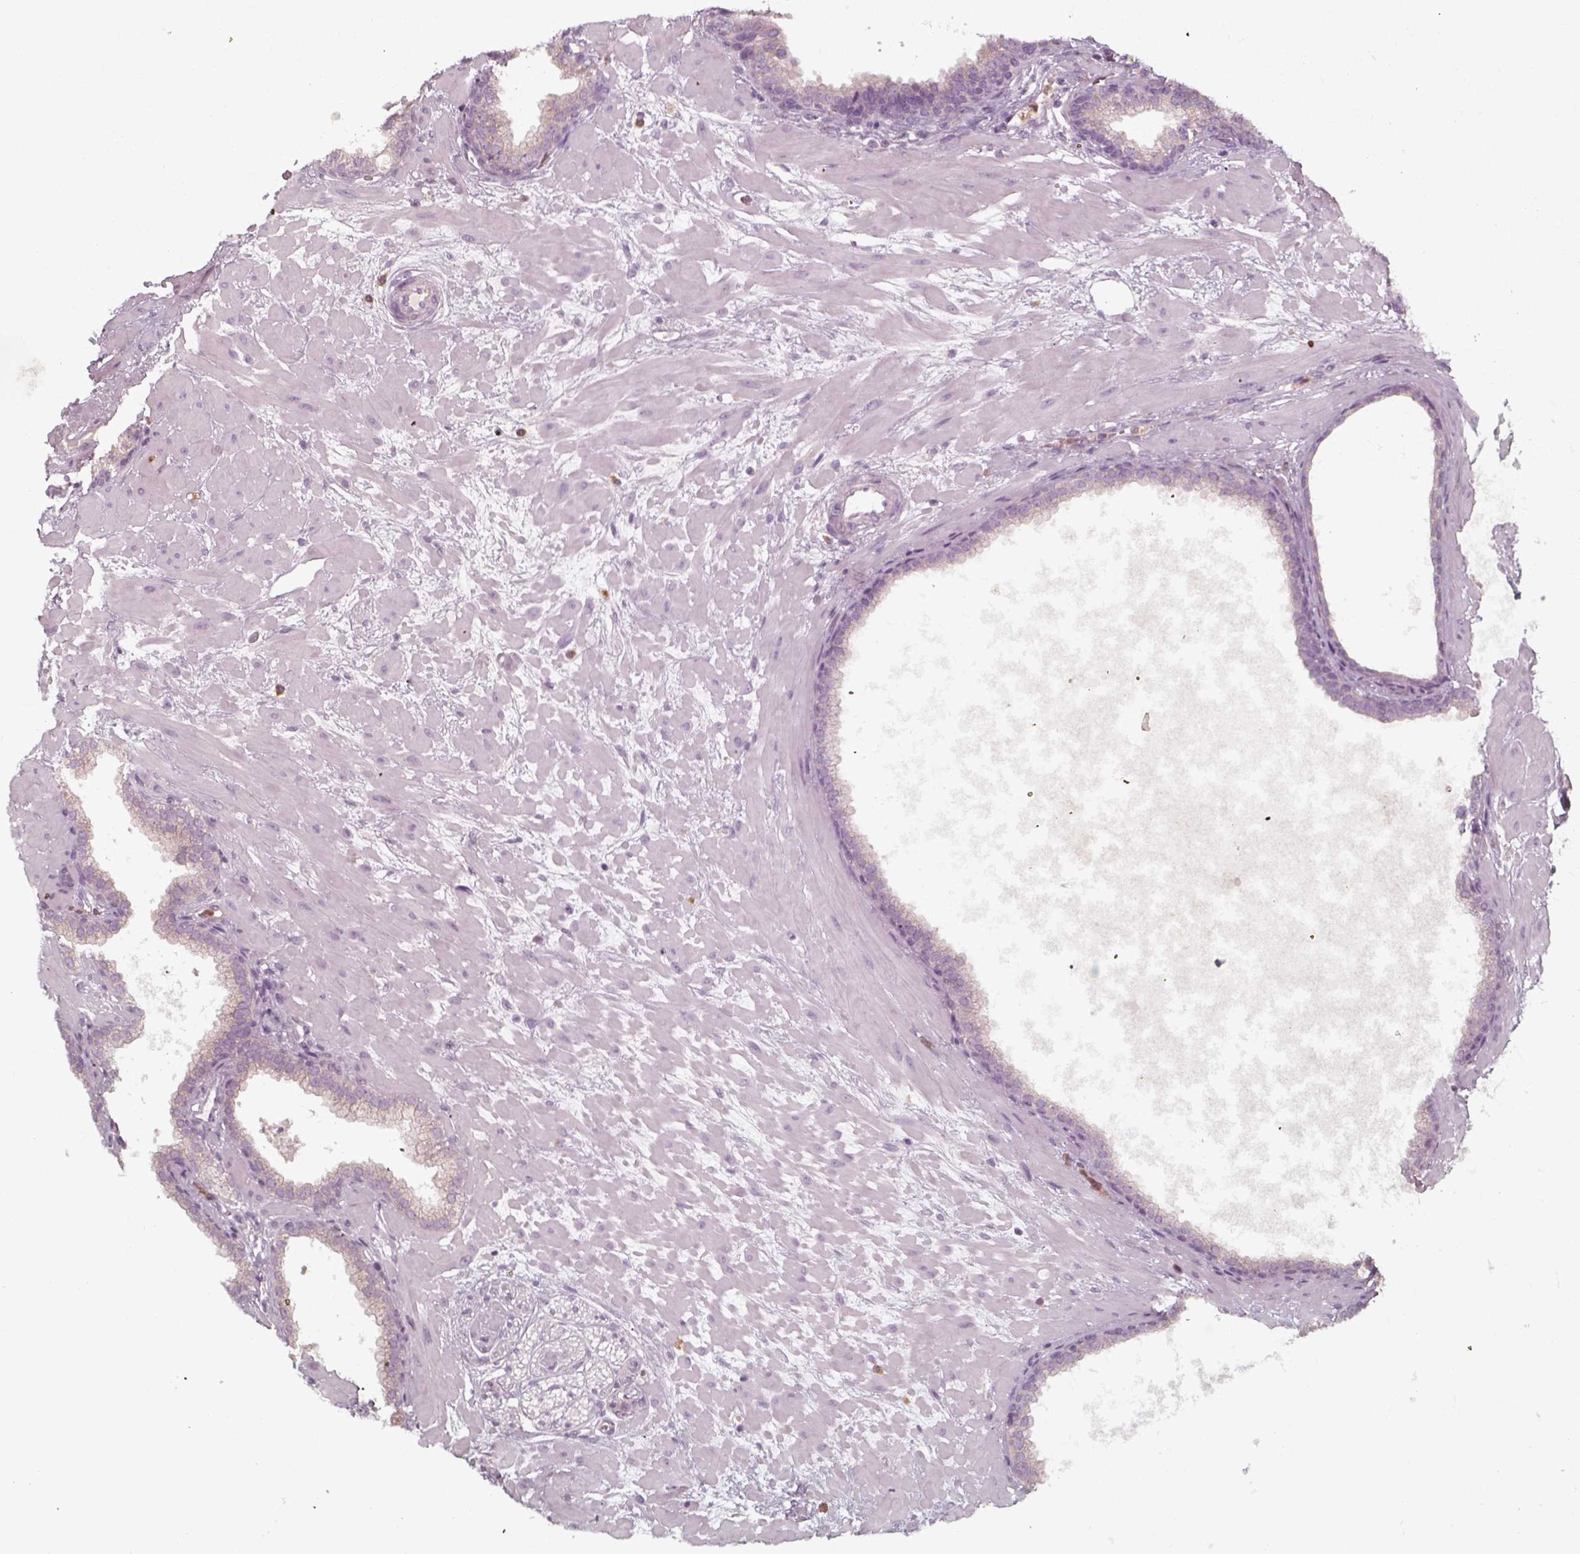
{"staining": {"intensity": "weak", "quantity": ">75%", "location": "cytoplasmic/membranous"}, "tissue": "prostate cancer", "cell_type": "Tumor cells", "image_type": "cancer", "snomed": [{"axis": "morphology", "description": "Adenocarcinoma, Low grade"}, {"axis": "topography", "description": "Prostate"}], "caption": "This image shows IHC staining of human prostate cancer, with low weak cytoplasmic/membranous expression in approximately >75% of tumor cells.", "gene": "UNC13D", "patient": {"sex": "male", "age": 68}}